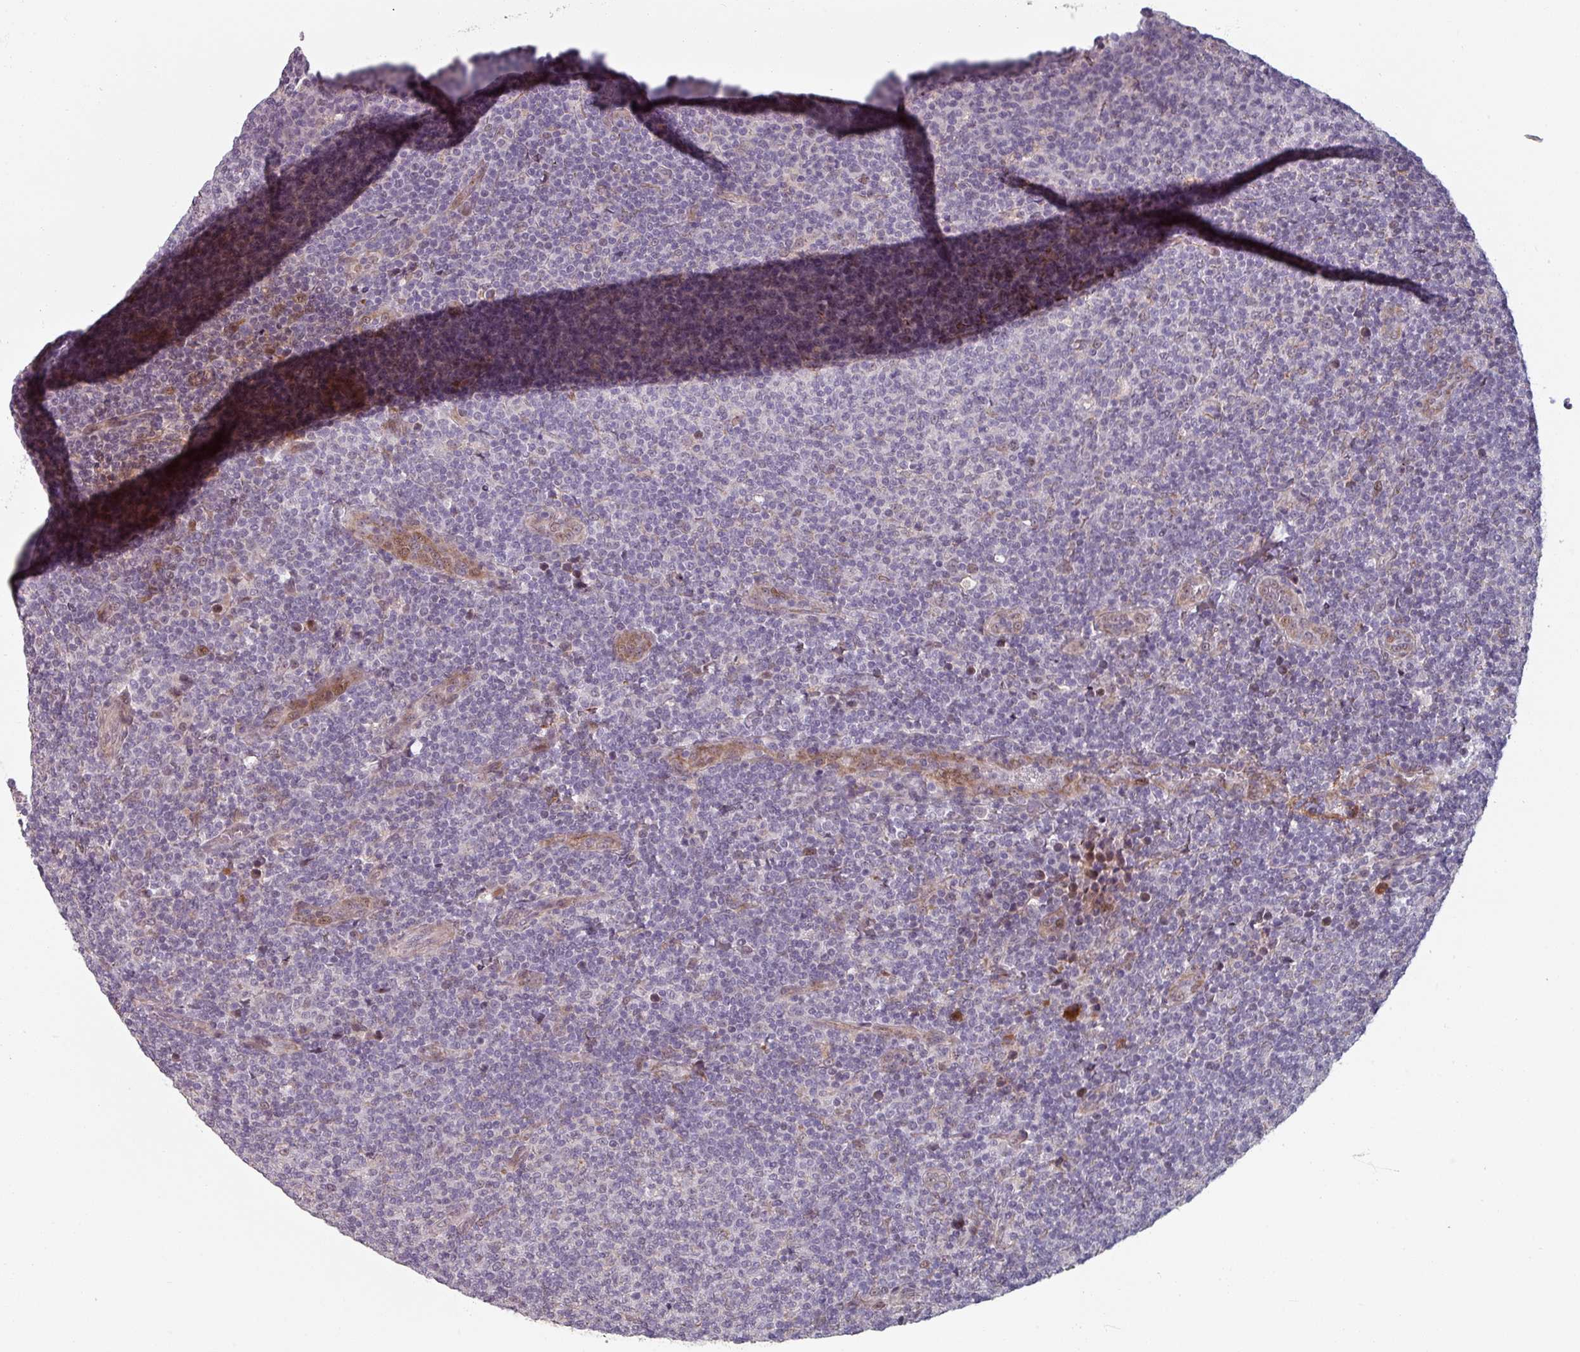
{"staining": {"intensity": "negative", "quantity": "none", "location": "none"}, "tissue": "lymphoma", "cell_type": "Tumor cells", "image_type": "cancer", "snomed": [{"axis": "morphology", "description": "Malignant lymphoma, non-Hodgkin's type, Low grade"}, {"axis": "topography", "description": "Lymph node"}], "caption": "This is an IHC photomicrograph of human lymphoma. There is no expression in tumor cells.", "gene": "CYB5RL", "patient": {"sex": "male", "age": 66}}